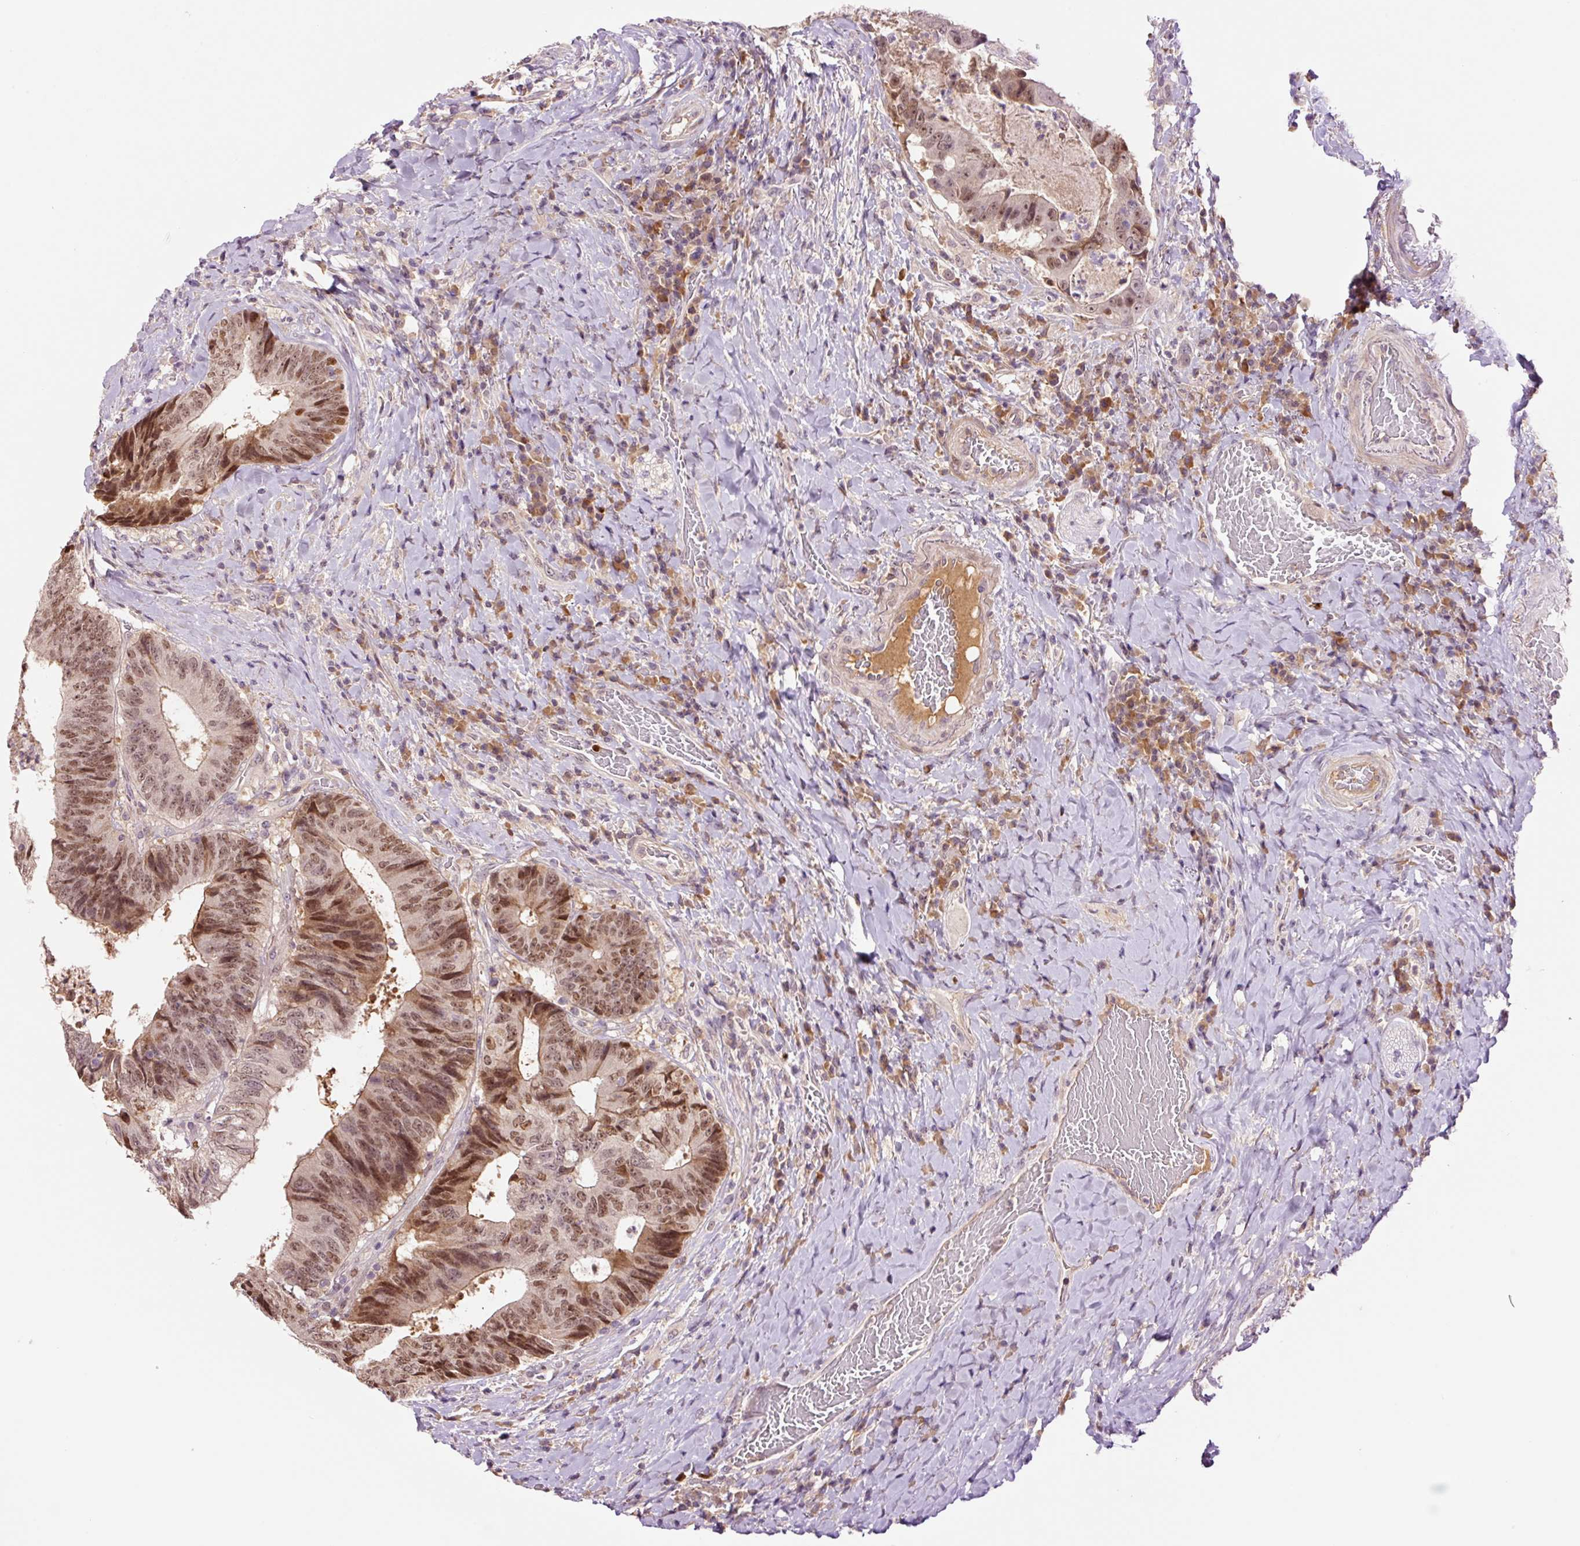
{"staining": {"intensity": "moderate", "quantity": ">75%", "location": "nuclear"}, "tissue": "colorectal cancer", "cell_type": "Tumor cells", "image_type": "cancer", "snomed": [{"axis": "morphology", "description": "Adenocarcinoma, NOS"}, {"axis": "topography", "description": "Rectum"}], "caption": "Brown immunohistochemical staining in adenocarcinoma (colorectal) reveals moderate nuclear positivity in about >75% of tumor cells.", "gene": "DPPA4", "patient": {"sex": "male", "age": 72}}